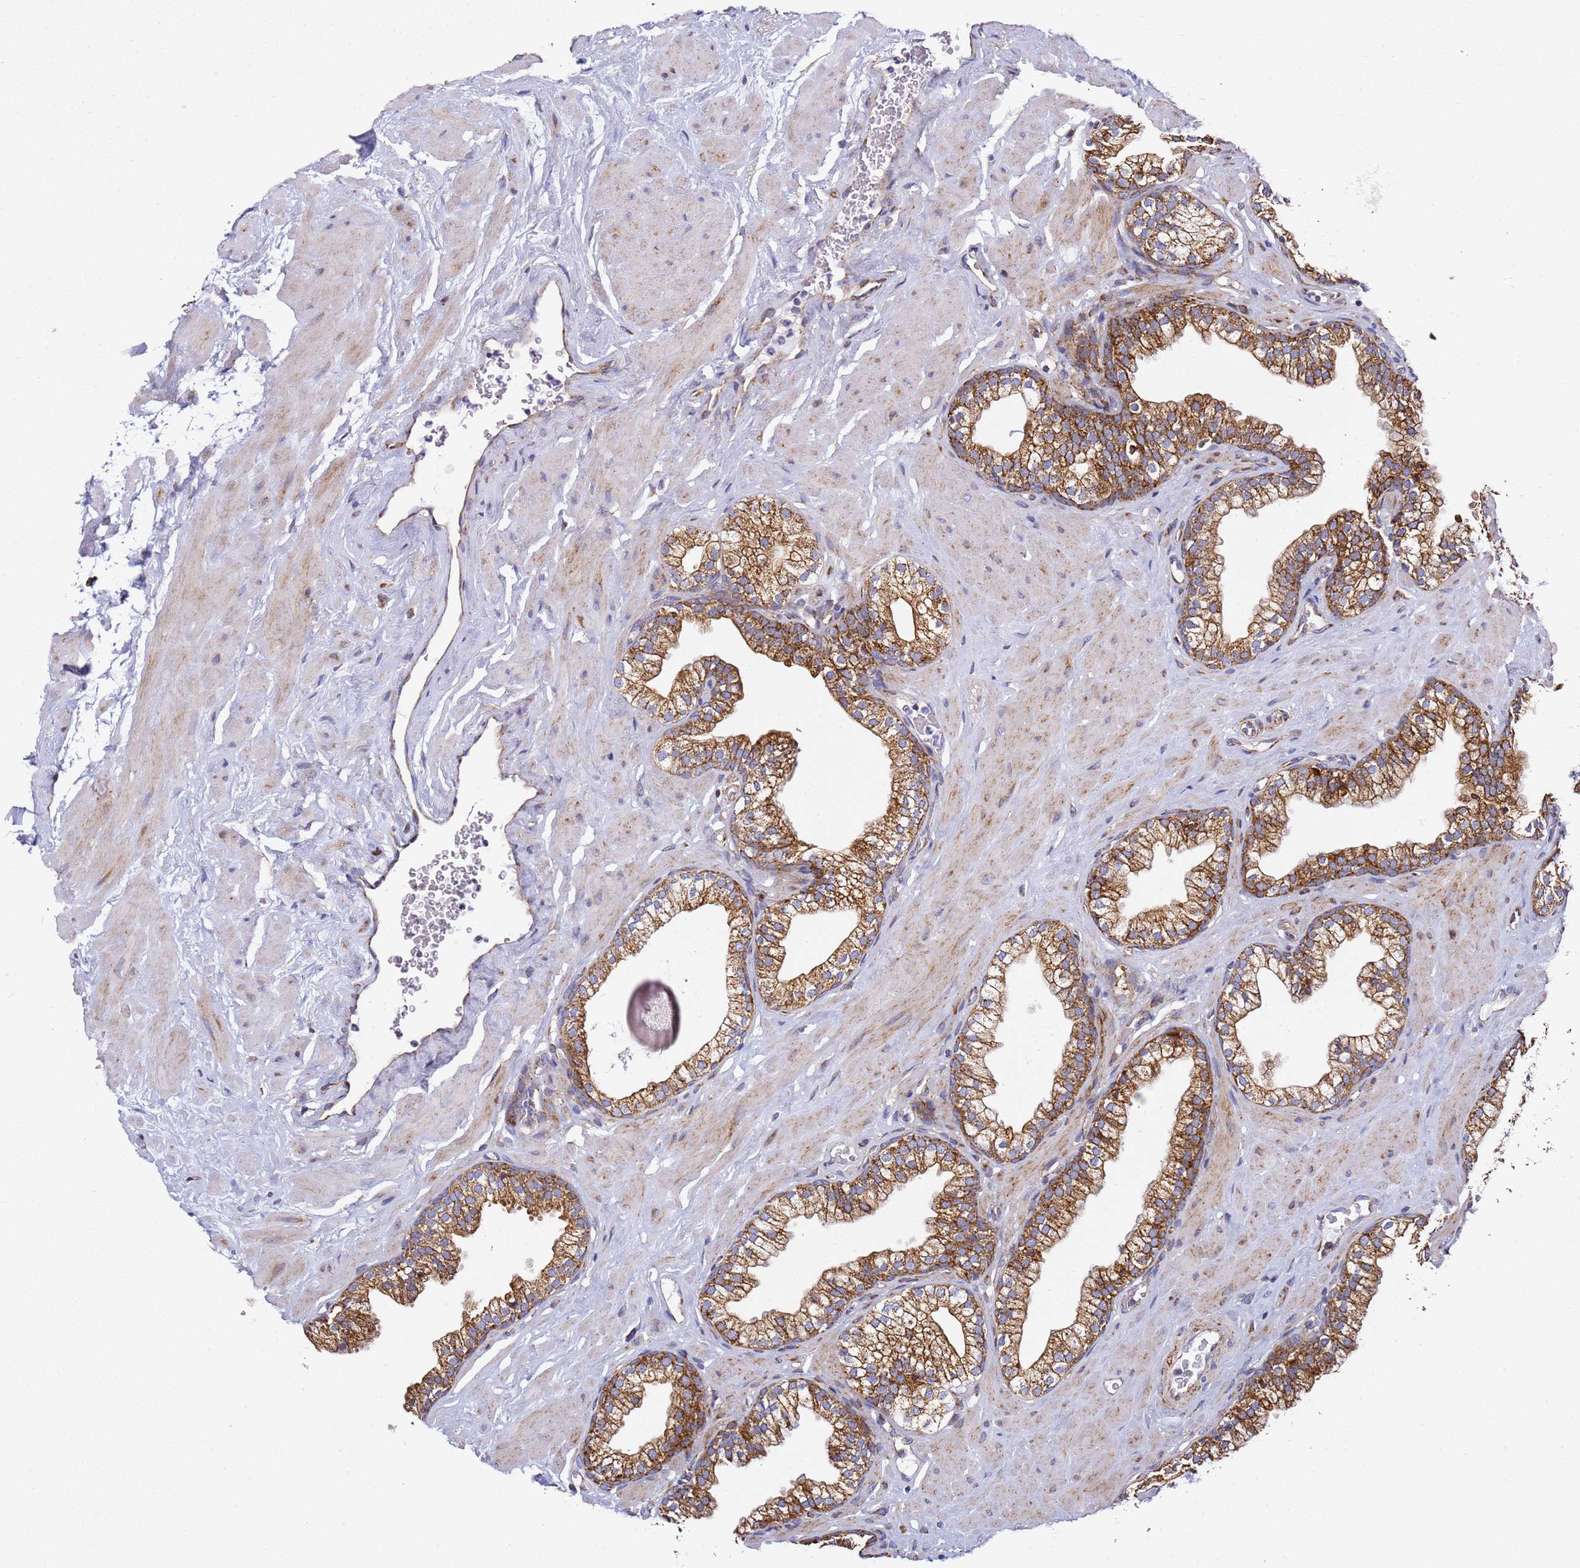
{"staining": {"intensity": "strong", "quantity": ">75%", "location": "cytoplasmic/membranous"}, "tissue": "prostate", "cell_type": "Glandular cells", "image_type": "normal", "snomed": [{"axis": "morphology", "description": "Normal tissue, NOS"}, {"axis": "morphology", "description": "Urothelial carcinoma, Low grade"}, {"axis": "topography", "description": "Urinary bladder"}, {"axis": "topography", "description": "Prostate"}], "caption": "A photomicrograph showing strong cytoplasmic/membranous expression in about >75% of glandular cells in benign prostate, as visualized by brown immunohistochemical staining.", "gene": "NDUFA3", "patient": {"sex": "male", "age": 60}}